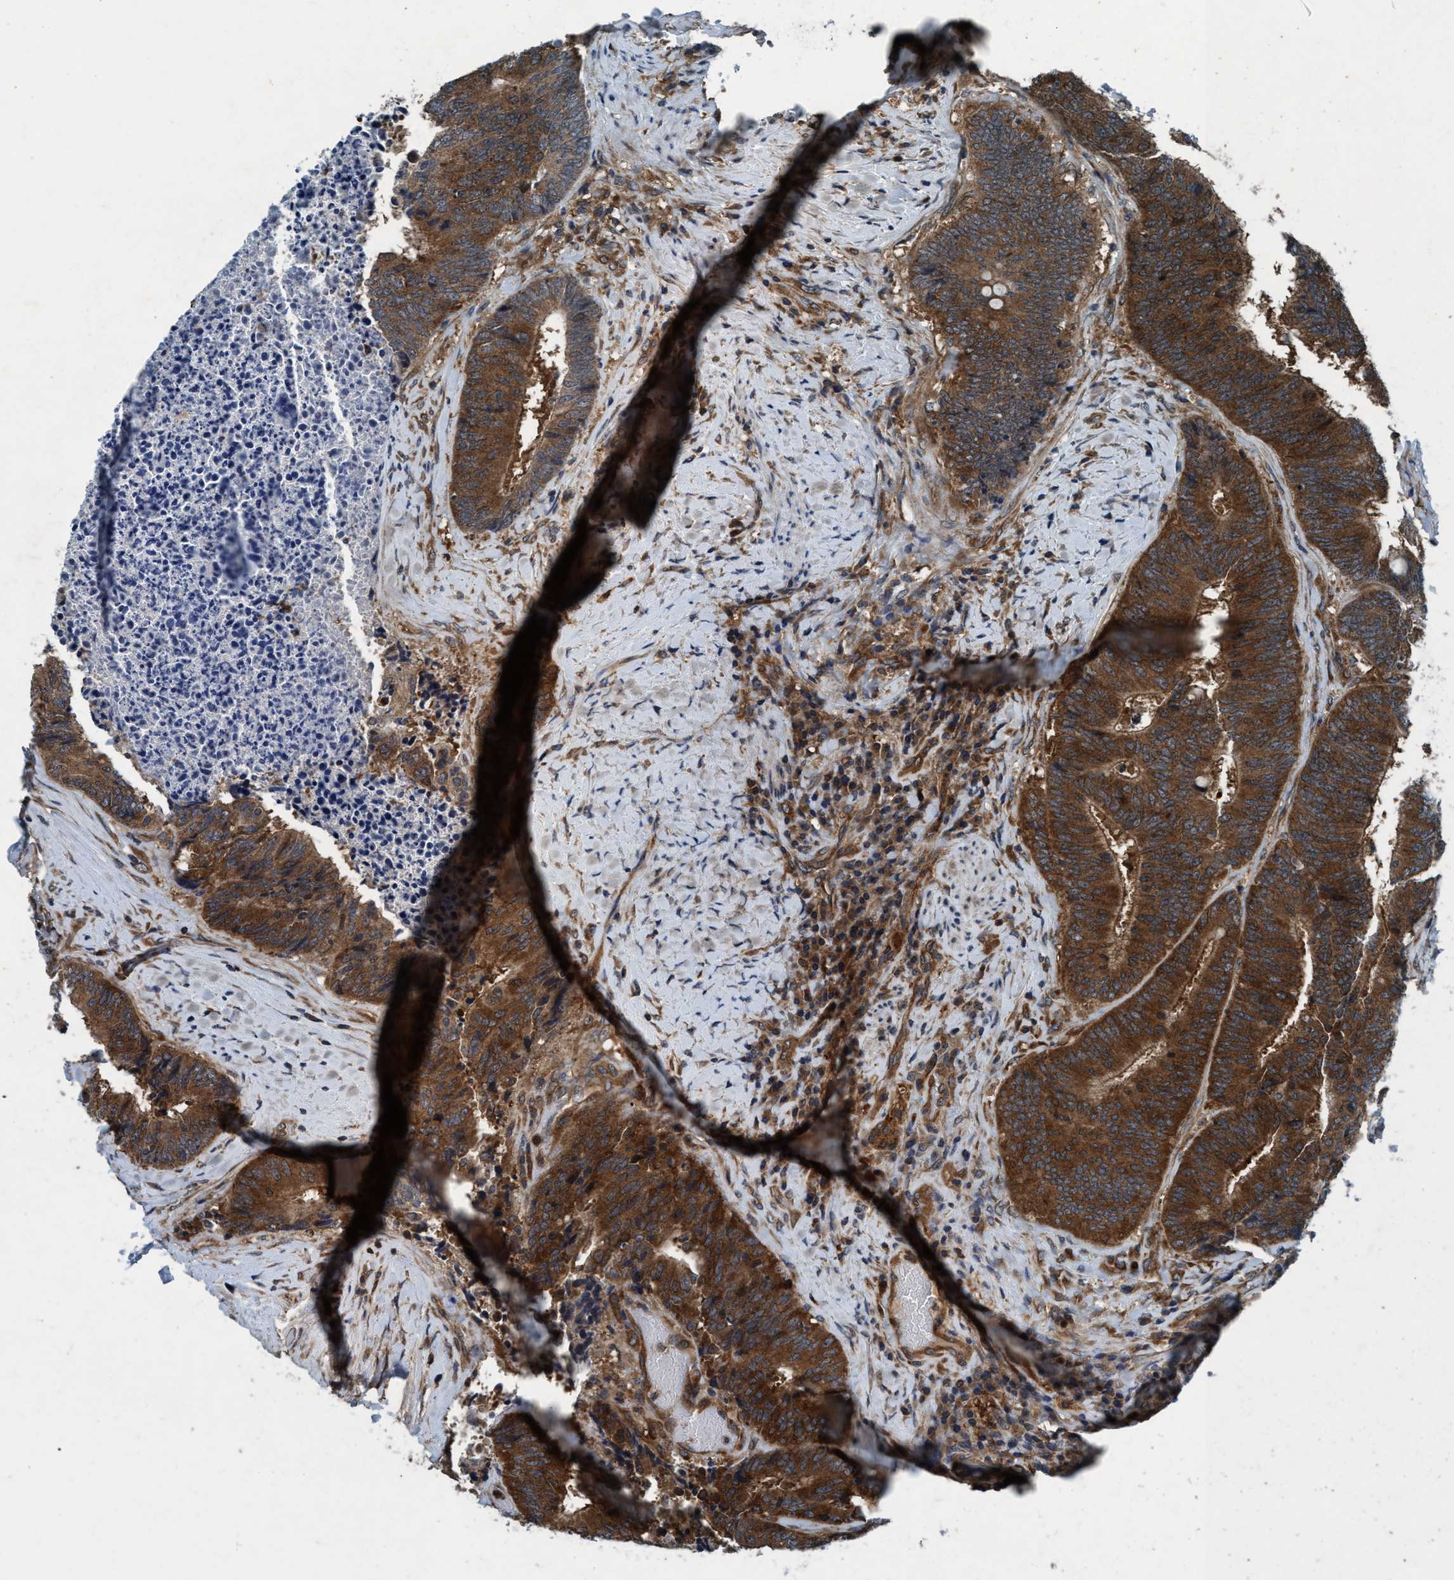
{"staining": {"intensity": "strong", "quantity": ">75%", "location": "cytoplasmic/membranous"}, "tissue": "colorectal cancer", "cell_type": "Tumor cells", "image_type": "cancer", "snomed": [{"axis": "morphology", "description": "Adenocarcinoma, NOS"}, {"axis": "topography", "description": "Rectum"}], "caption": "About >75% of tumor cells in human colorectal cancer show strong cytoplasmic/membranous protein positivity as visualized by brown immunohistochemical staining.", "gene": "AKT1S1", "patient": {"sex": "male", "age": 72}}